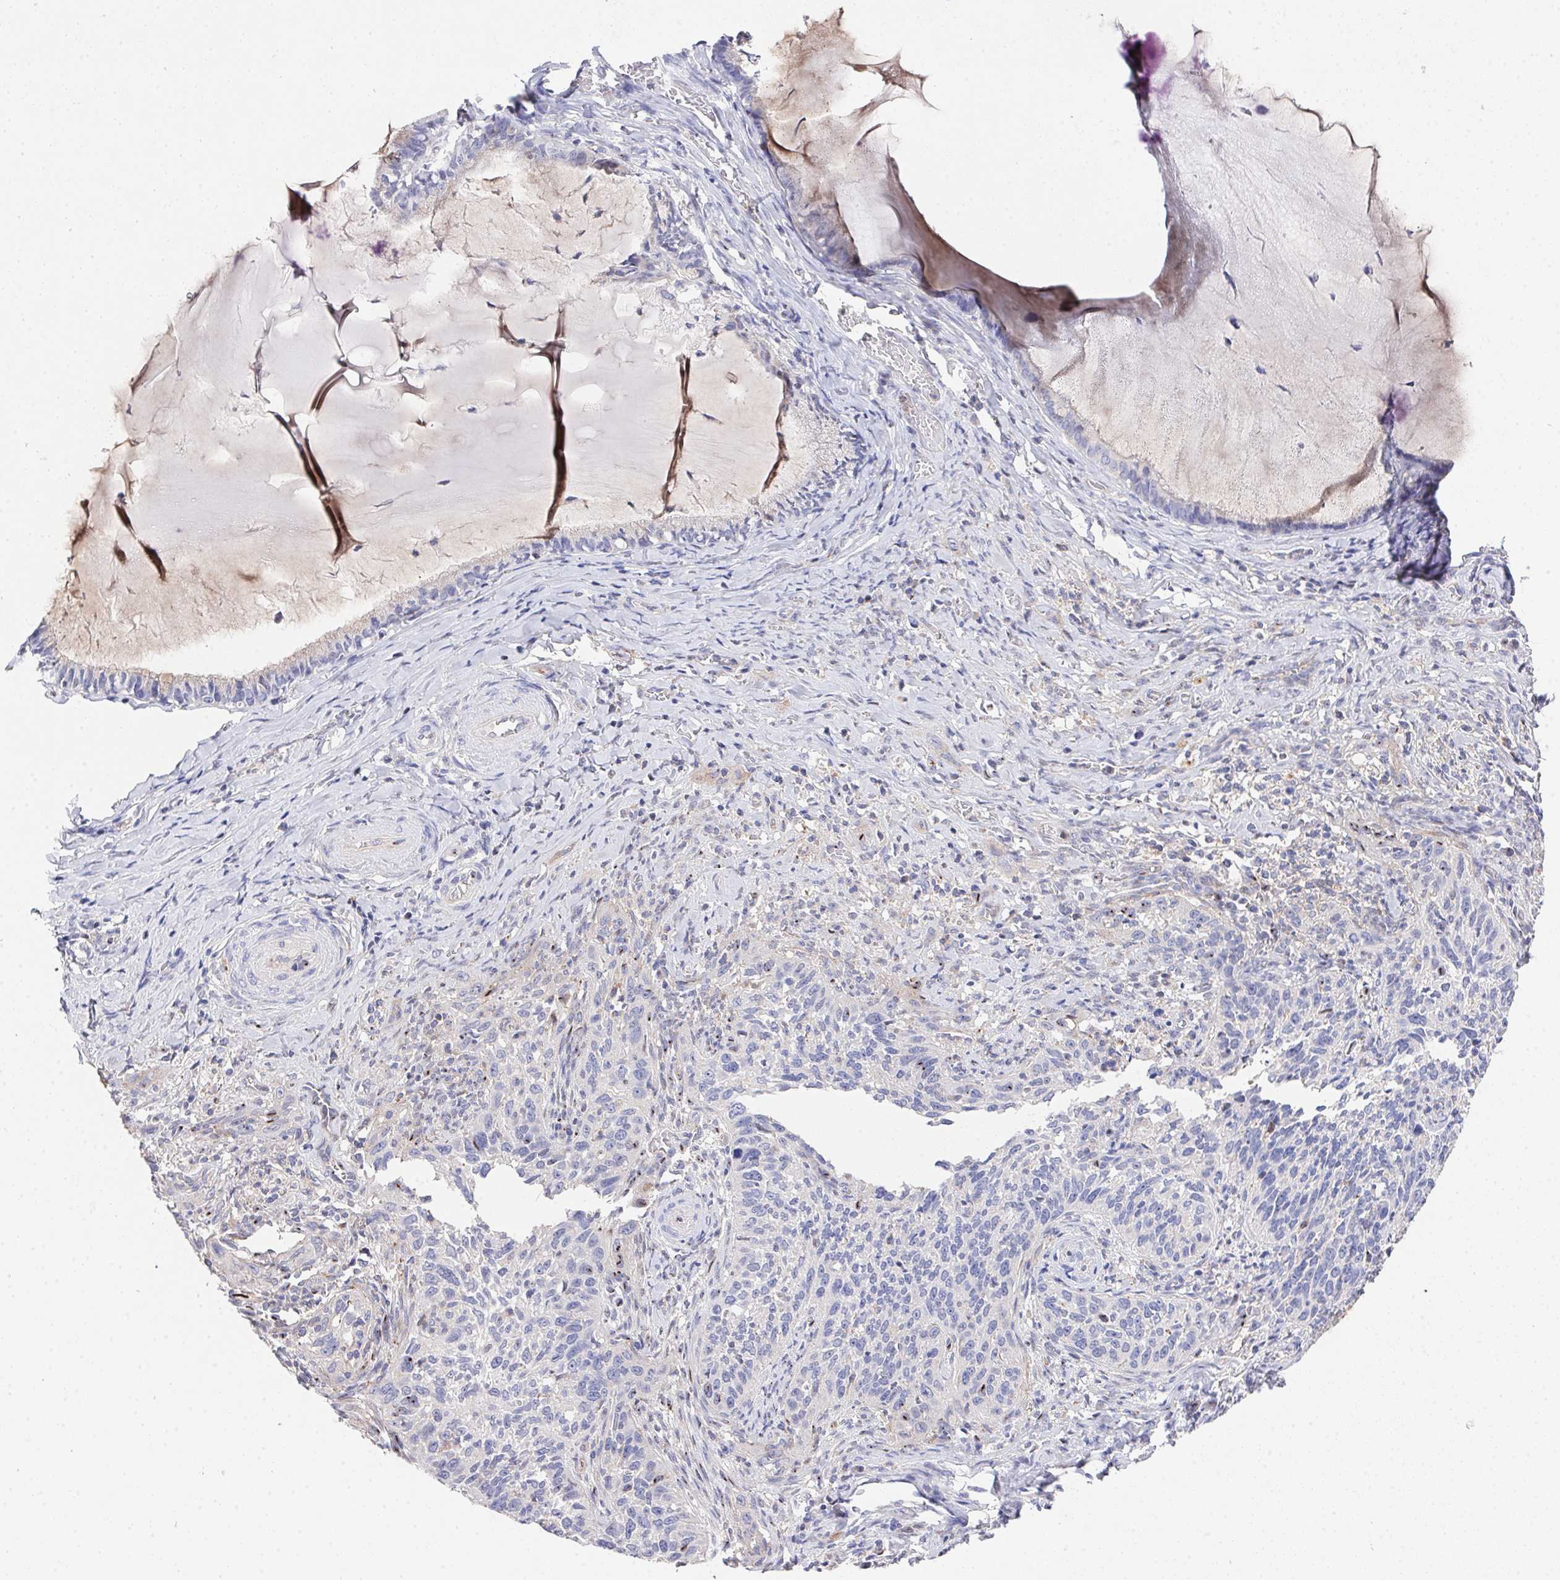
{"staining": {"intensity": "negative", "quantity": "none", "location": "none"}, "tissue": "cervical cancer", "cell_type": "Tumor cells", "image_type": "cancer", "snomed": [{"axis": "morphology", "description": "Squamous cell carcinoma, NOS"}, {"axis": "topography", "description": "Cervix"}], "caption": "High power microscopy photomicrograph of an immunohistochemistry (IHC) photomicrograph of cervical cancer, revealing no significant staining in tumor cells.", "gene": "PRG3", "patient": {"sex": "female", "age": 51}}